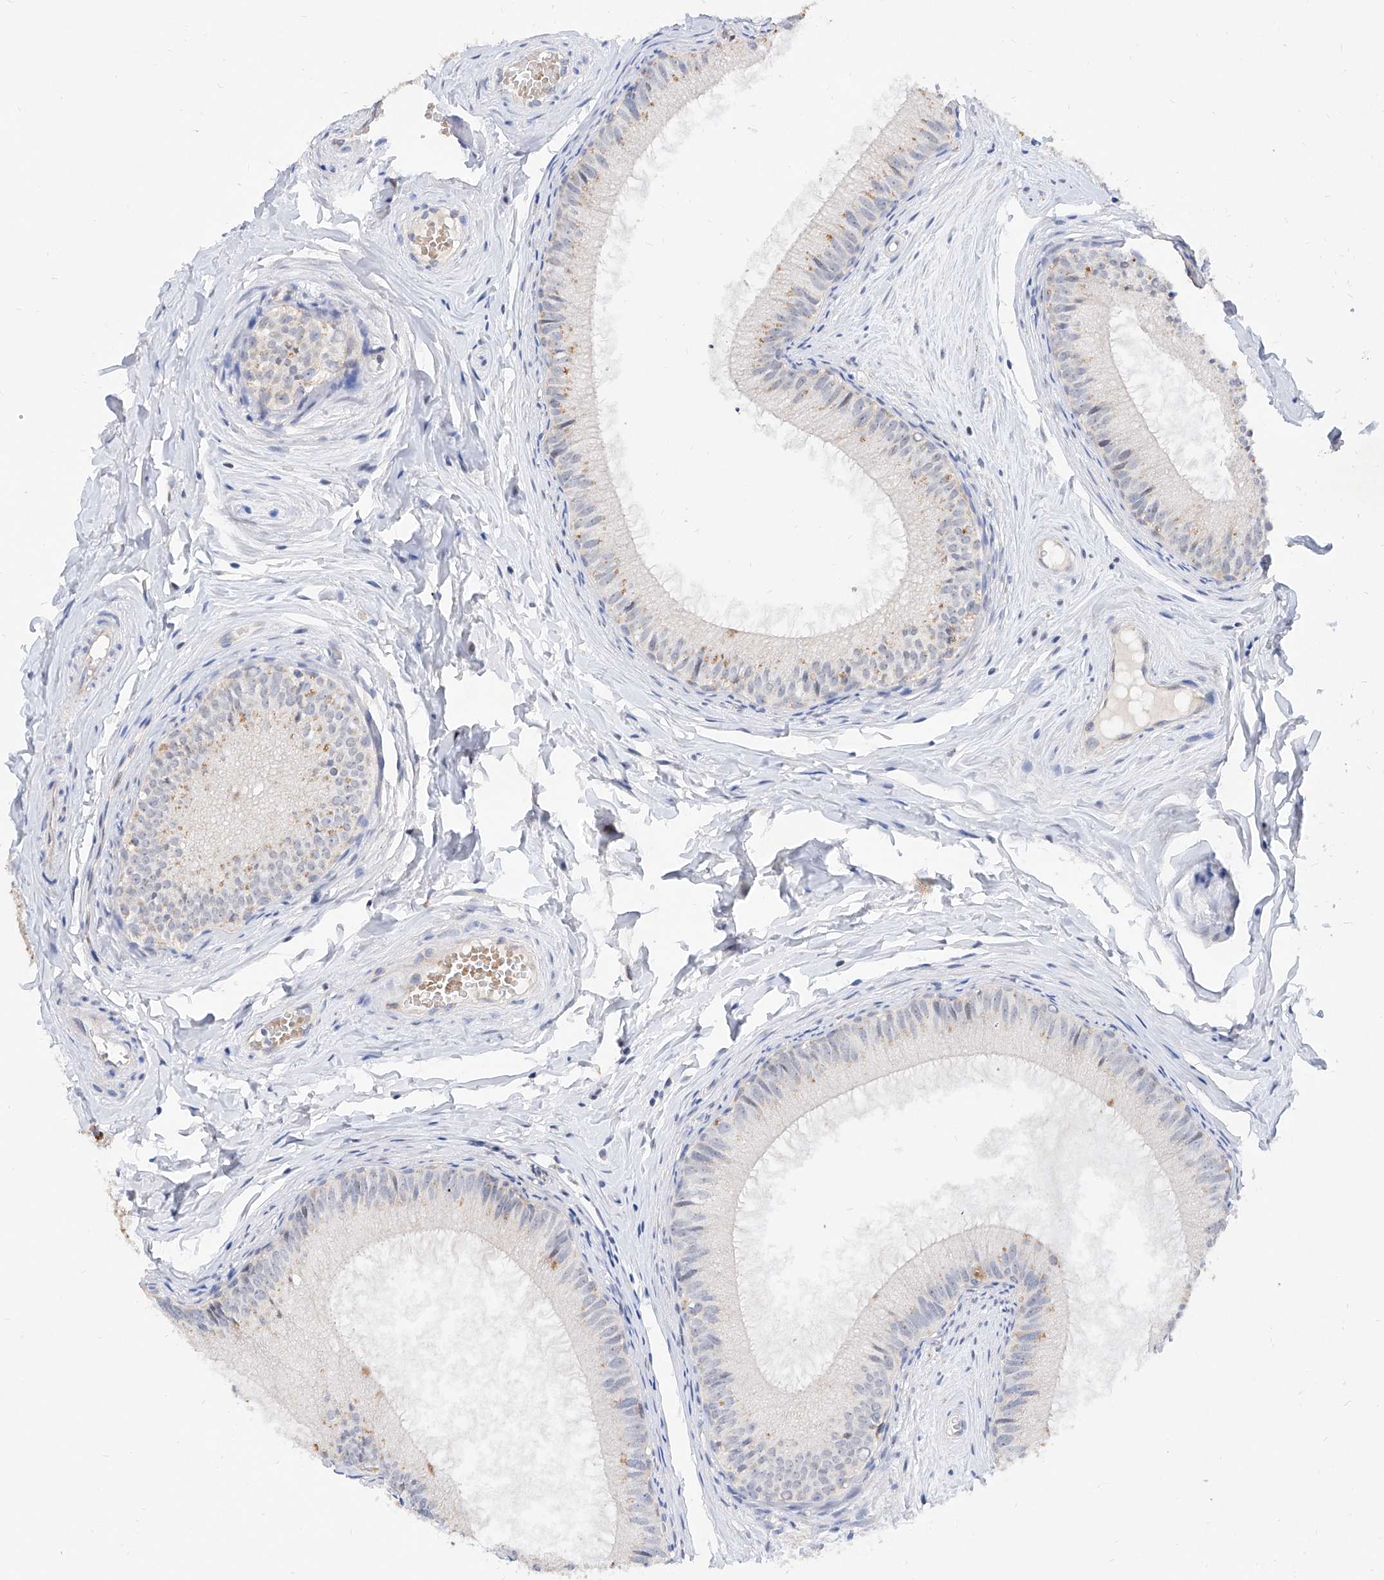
{"staining": {"intensity": "negative", "quantity": "none", "location": "none"}, "tissue": "epididymis", "cell_type": "Glandular cells", "image_type": "normal", "snomed": [{"axis": "morphology", "description": "Normal tissue, NOS"}, {"axis": "topography", "description": "Epididymis"}], "caption": "The IHC photomicrograph has no significant expression in glandular cells of epididymis.", "gene": "BPTF", "patient": {"sex": "male", "age": 34}}